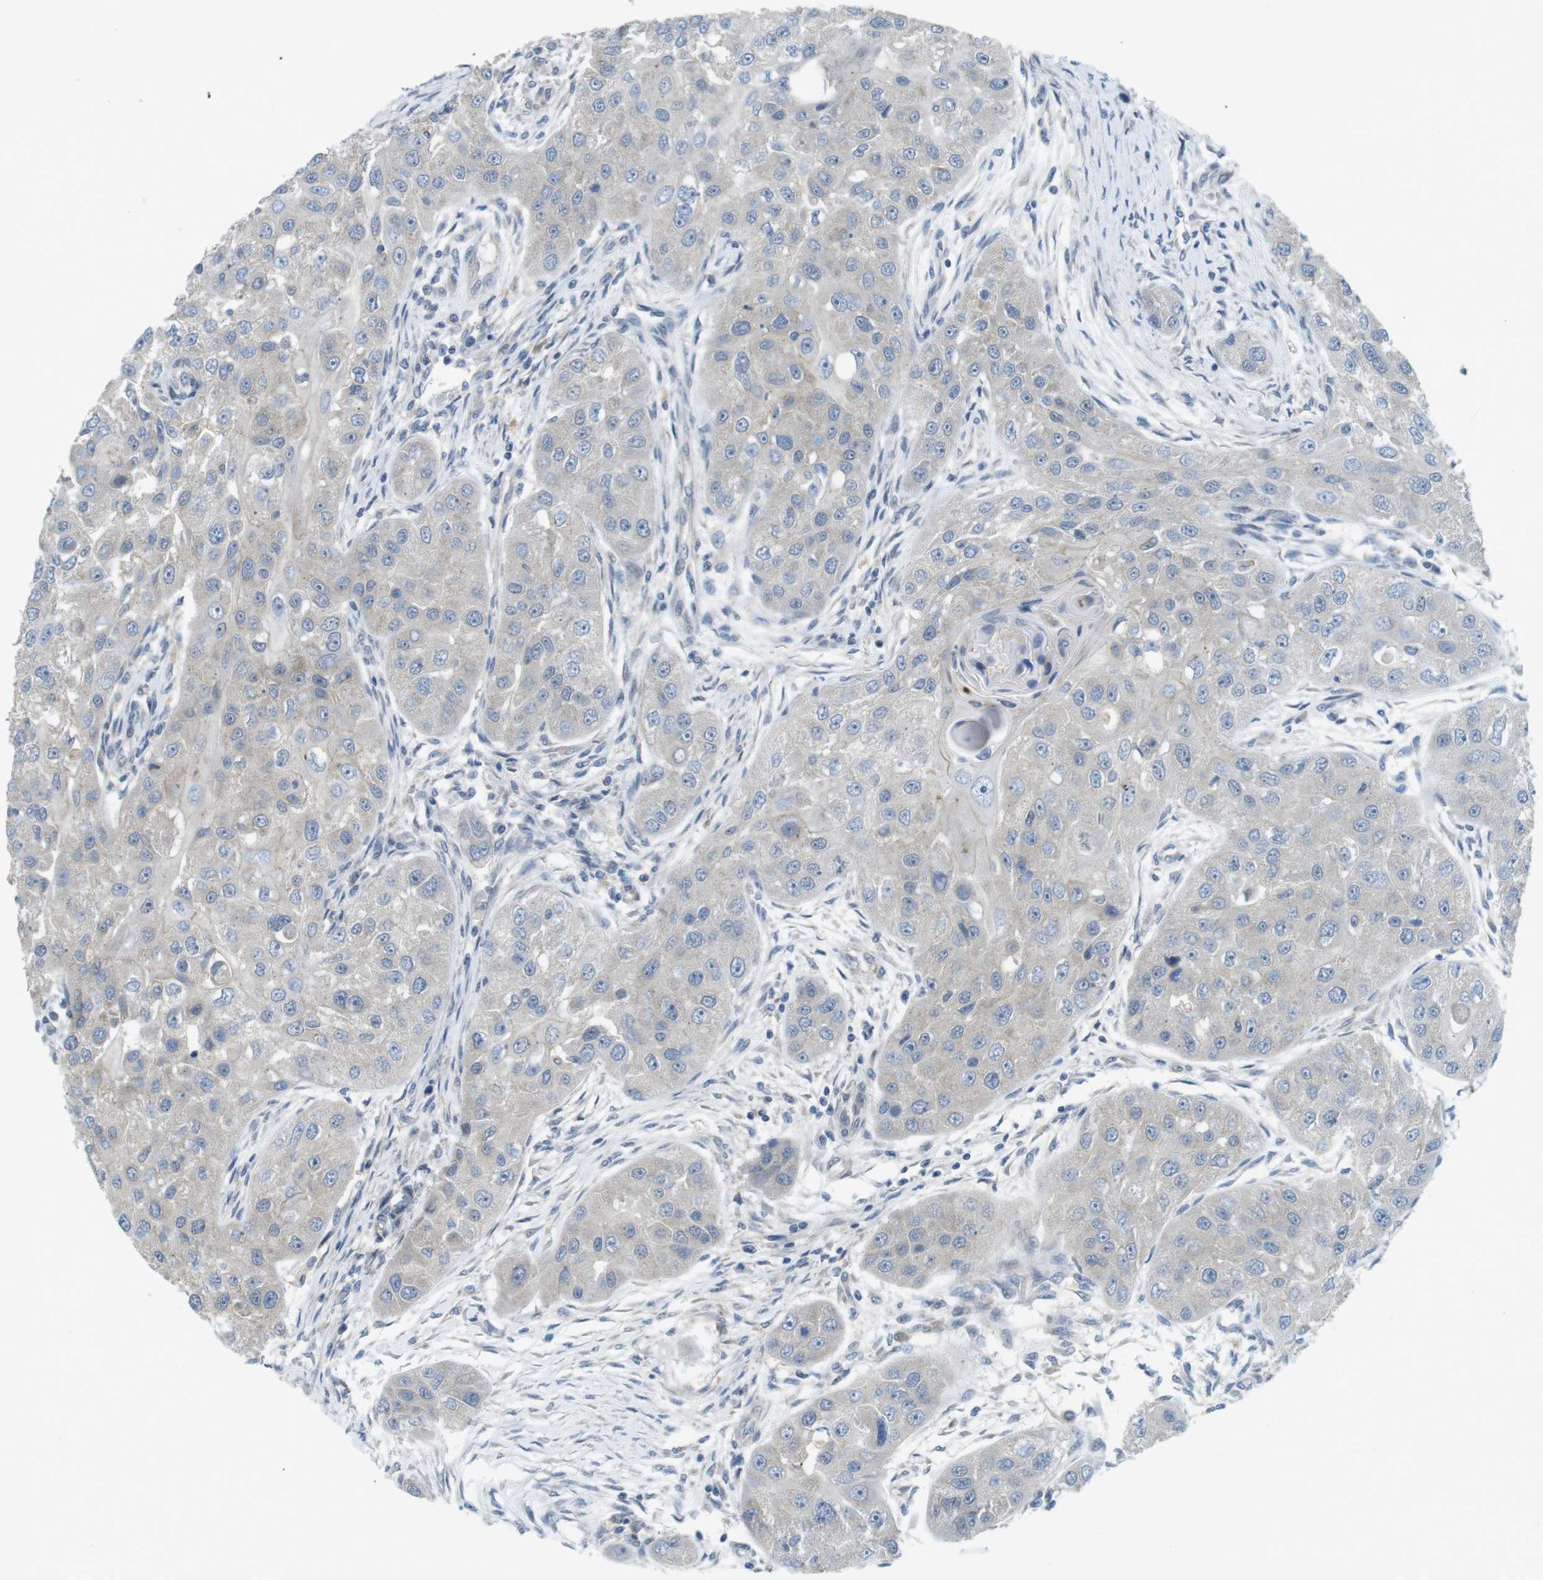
{"staining": {"intensity": "negative", "quantity": "none", "location": "none"}, "tissue": "head and neck cancer", "cell_type": "Tumor cells", "image_type": "cancer", "snomed": [{"axis": "morphology", "description": "Normal tissue, NOS"}, {"axis": "morphology", "description": "Squamous cell carcinoma, NOS"}, {"axis": "topography", "description": "Skeletal muscle"}, {"axis": "topography", "description": "Head-Neck"}], "caption": "Immunohistochemistry (IHC) histopathology image of neoplastic tissue: human squamous cell carcinoma (head and neck) stained with DAB (3,3'-diaminobenzidine) demonstrates no significant protein positivity in tumor cells. (Brightfield microscopy of DAB IHC at high magnification).", "gene": "TYW1", "patient": {"sex": "male", "age": 51}}